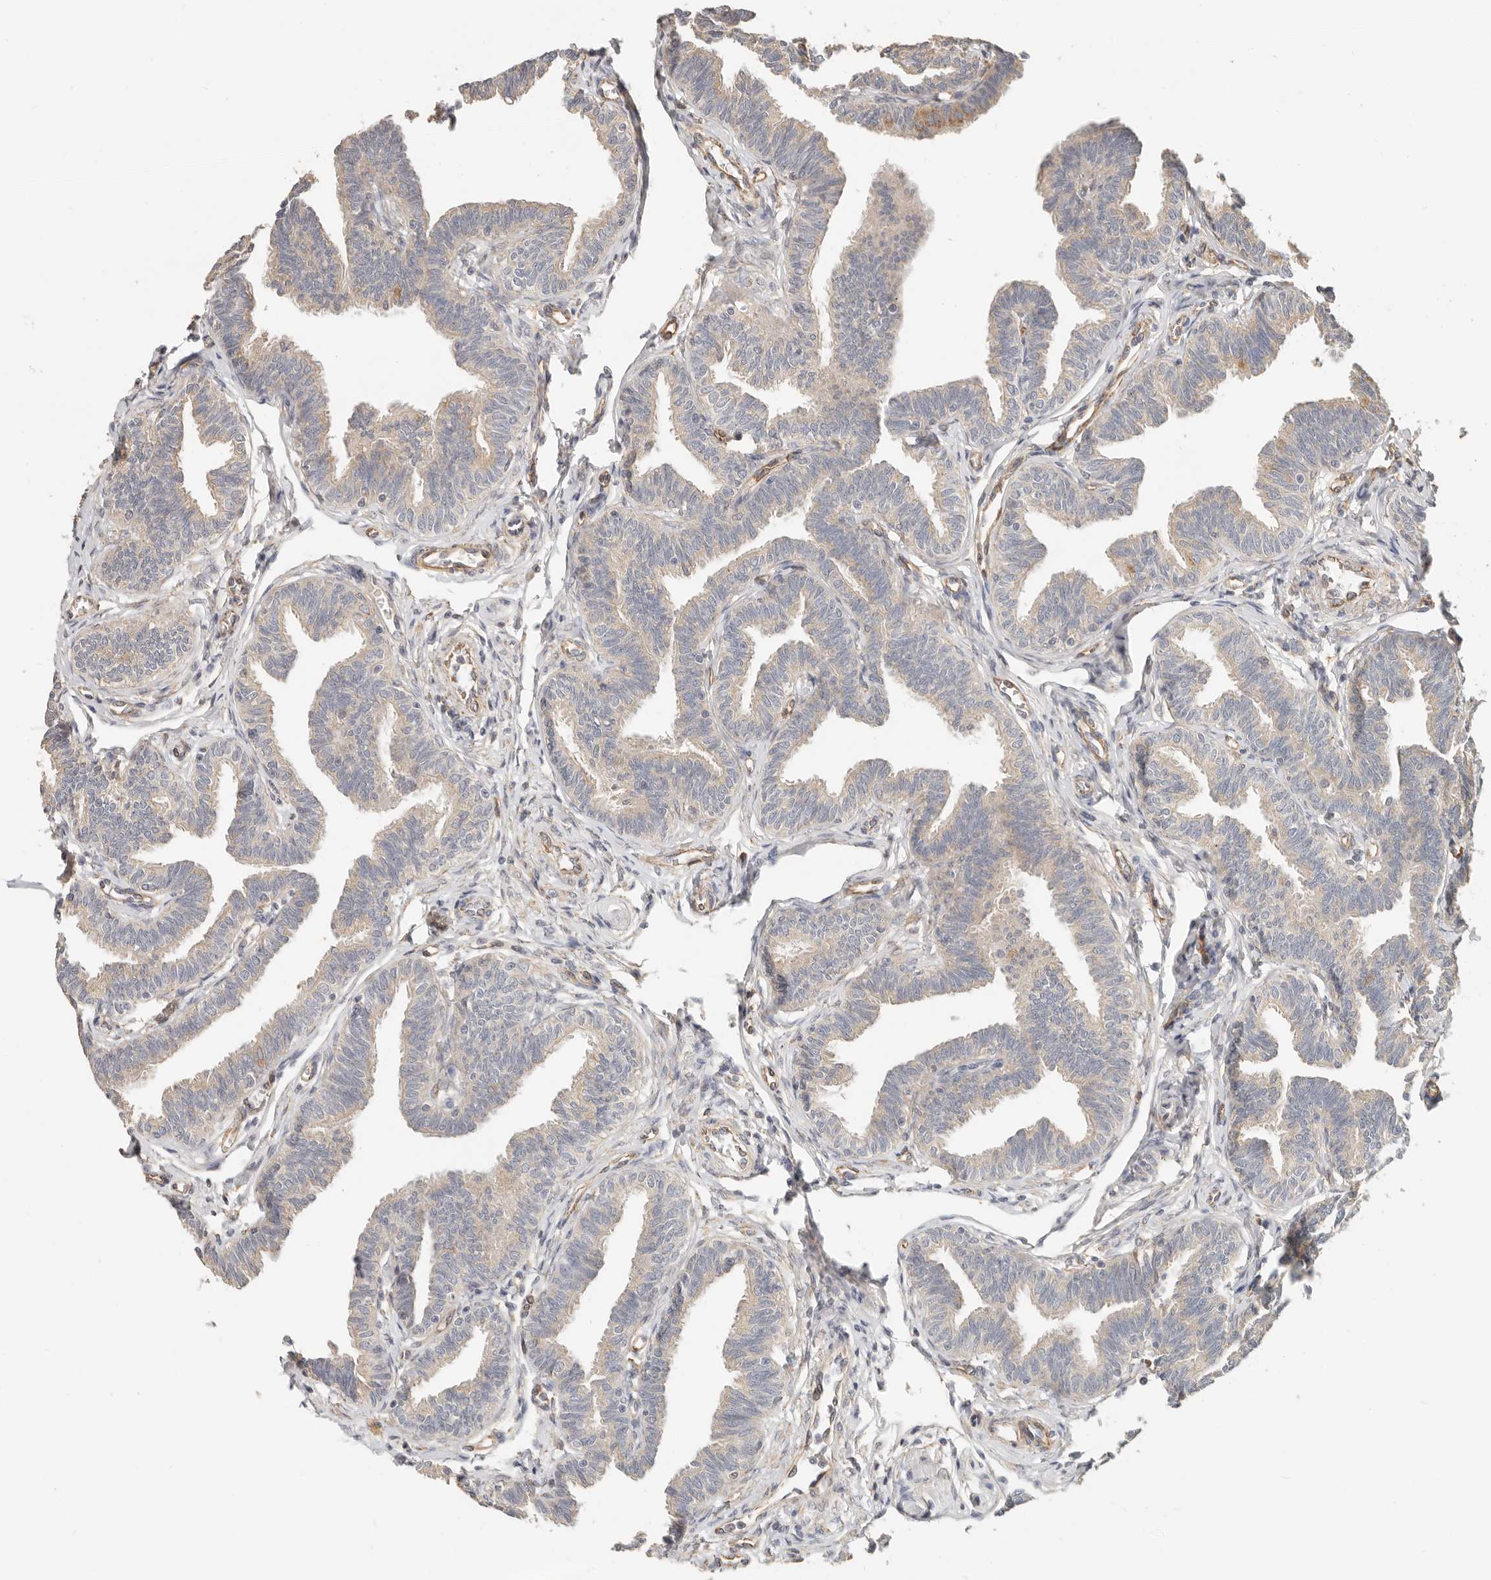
{"staining": {"intensity": "moderate", "quantity": "<25%", "location": "cytoplasmic/membranous"}, "tissue": "fallopian tube", "cell_type": "Glandular cells", "image_type": "normal", "snomed": [{"axis": "morphology", "description": "Normal tissue, NOS"}, {"axis": "topography", "description": "Fallopian tube"}, {"axis": "topography", "description": "Ovary"}], "caption": "This is a photomicrograph of immunohistochemistry (IHC) staining of normal fallopian tube, which shows moderate positivity in the cytoplasmic/membranous of glandular cells.", "gene": "SPRING1", "patient": {"sex": "female", "age": 23}}